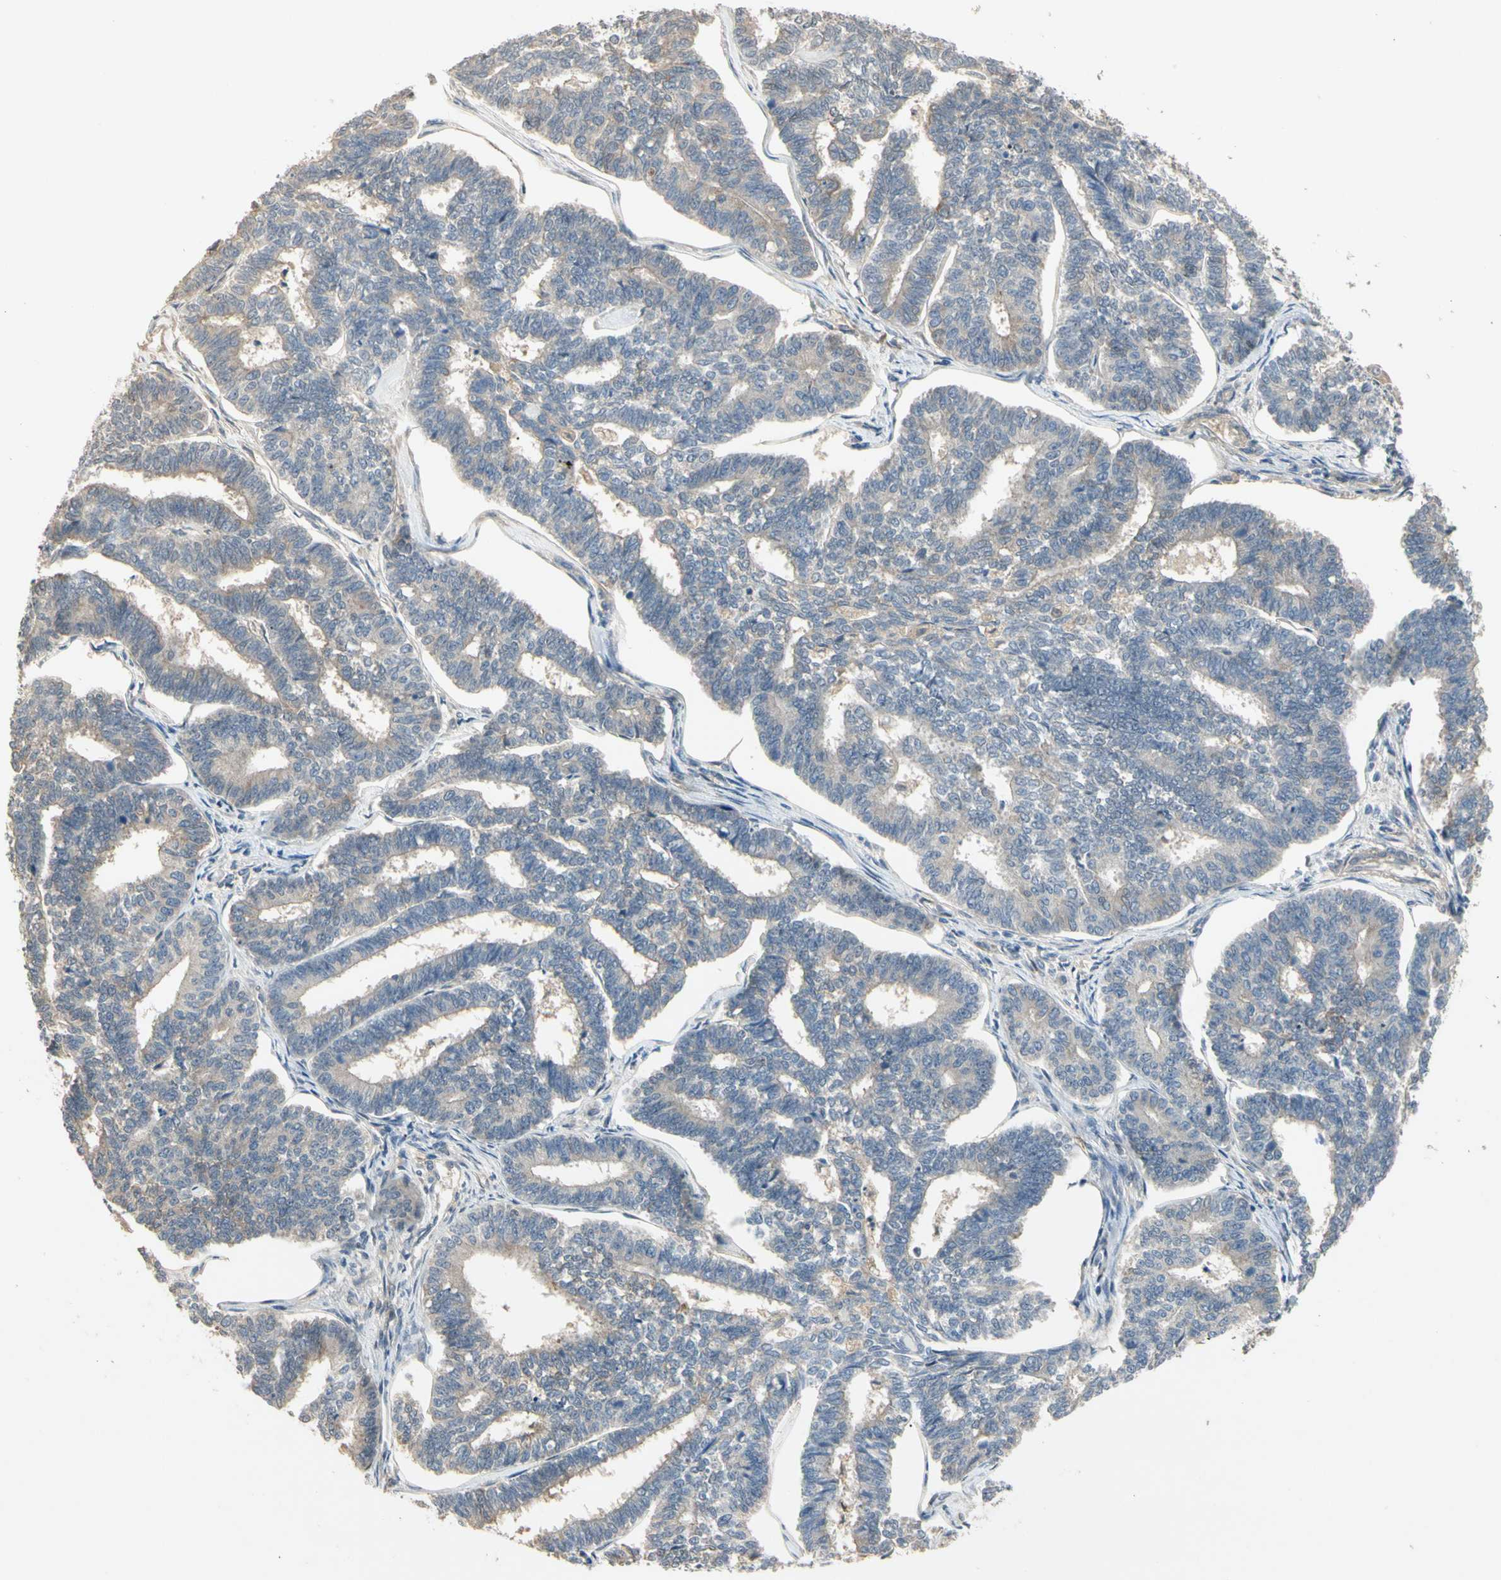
{"staining": {"intensity": "weak", "quantity": "25%-75%", "location": "cytoplasmic/membranous"}, "tissue": "endometrial cancer", "cell_type": "Tumor cells", "image_type": "cancer", "snomed": [{"axis": "morphology", "description": "Adenocarcinoma, NOS"}, {"axis": "topography", "description": "Endometrium"}], "caption": "Immunohistochemical staining of adenocarcinoma (endometrial) shows low levels of weak cytoplasmic/membranous staining in approximately 25%-75% of tumor cells.", "gene": "ATG4C", "patient": {"sex": "female", "age": 70}}